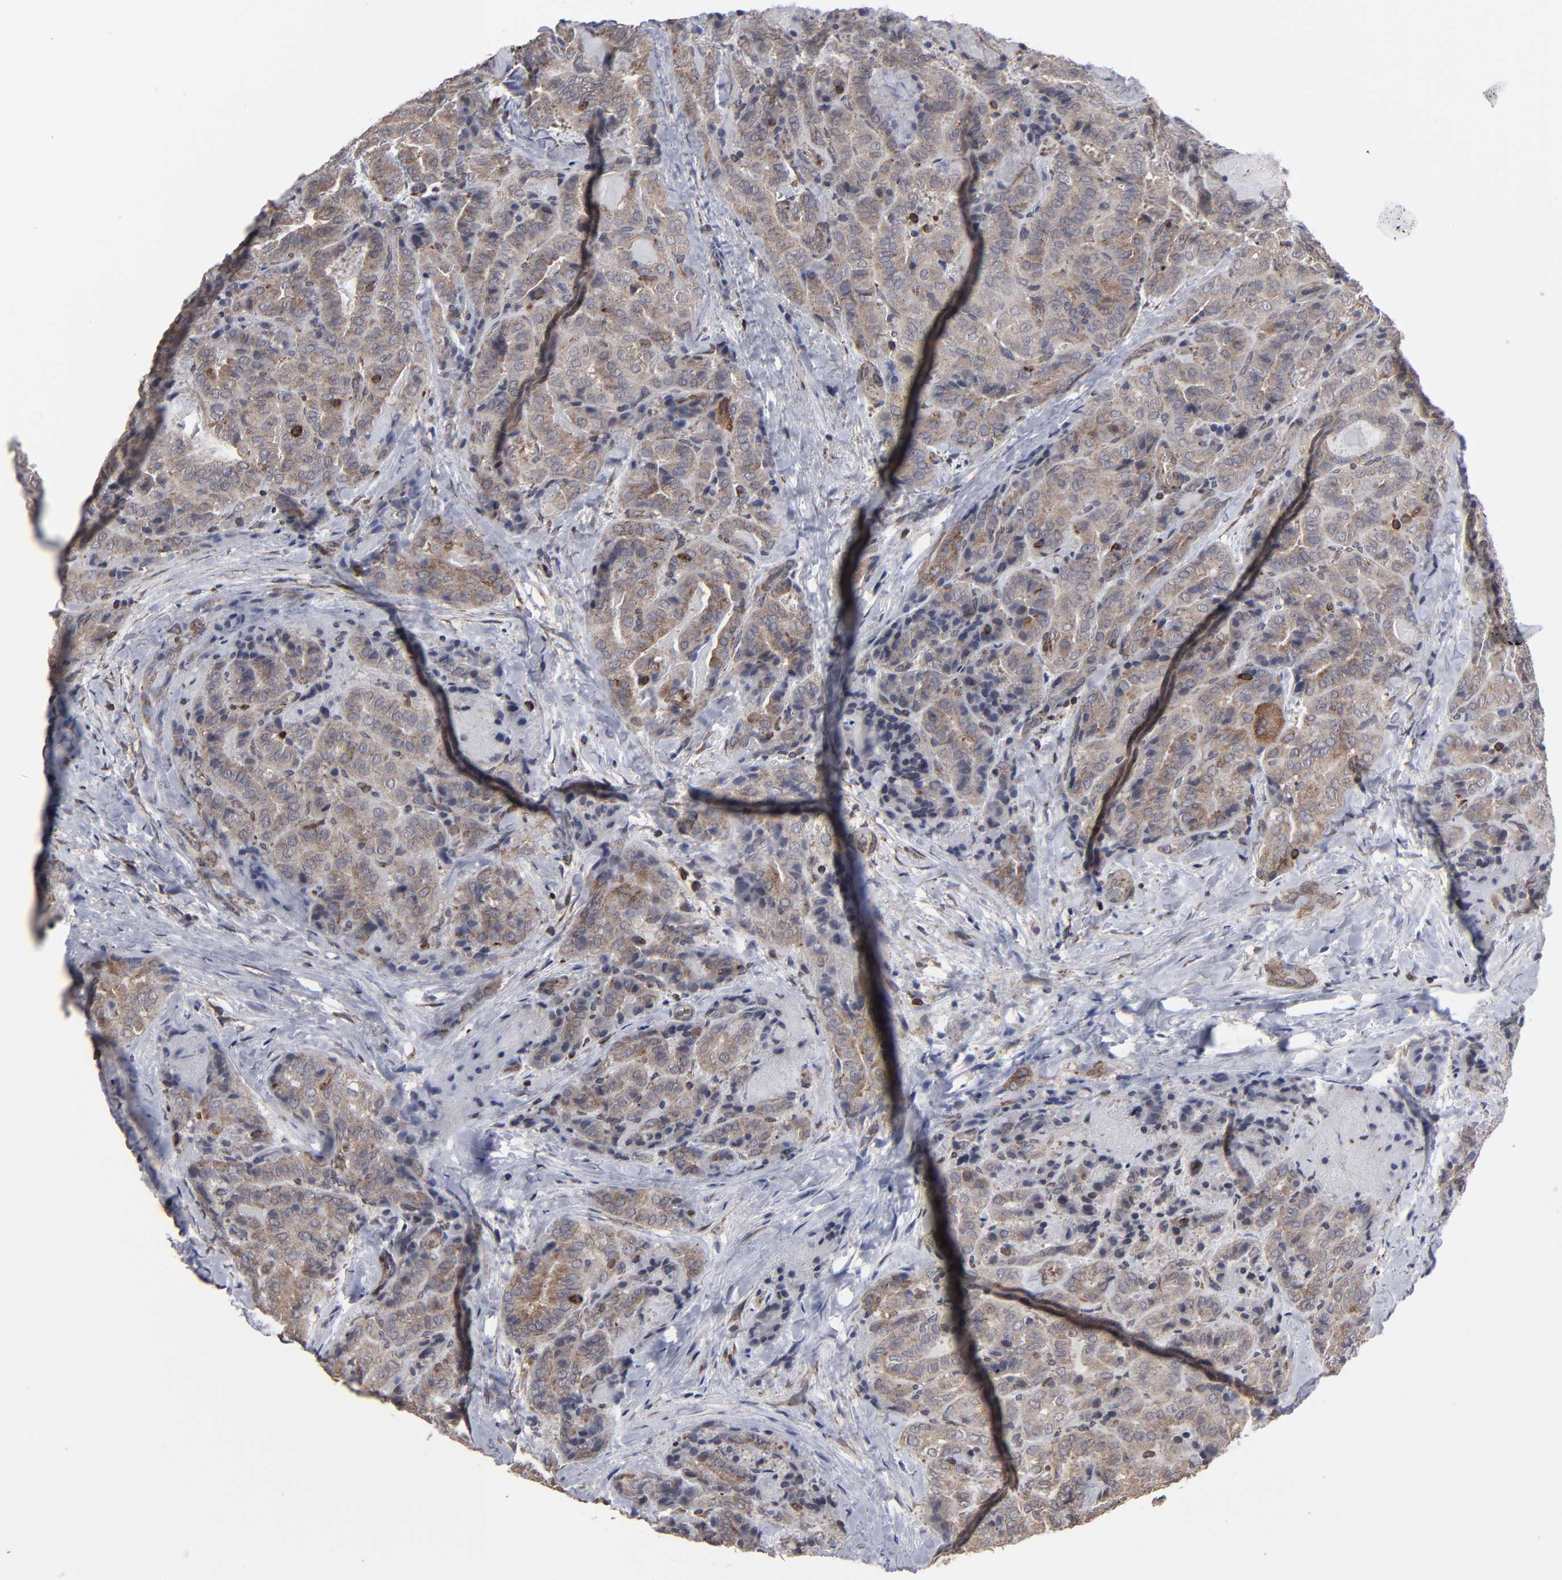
{"staining": {"intensity": "moderate", "quantity": ">75%", "location": "cytoplasmic/membranous"}, "tissue": "thyroid cancer", "cell_type": "Tumor cells", "image_type": "cancer", "snomed": [{"axis": "morphology", "description": "Papillary adenocarcinoma, NOS"}, {"axis": "topography", "description": "Thyroid gland"}], "caption": "A high-resolution histopathology image shows IHC staining of thyroid cancer (papillary adenocarcinoma), which exhibits moderate cytoplasmic/membranous expression in approximately >75% of tumor cells.", "gene": "KIAA2026", "patient": {"sex": "female", "age": 71}}